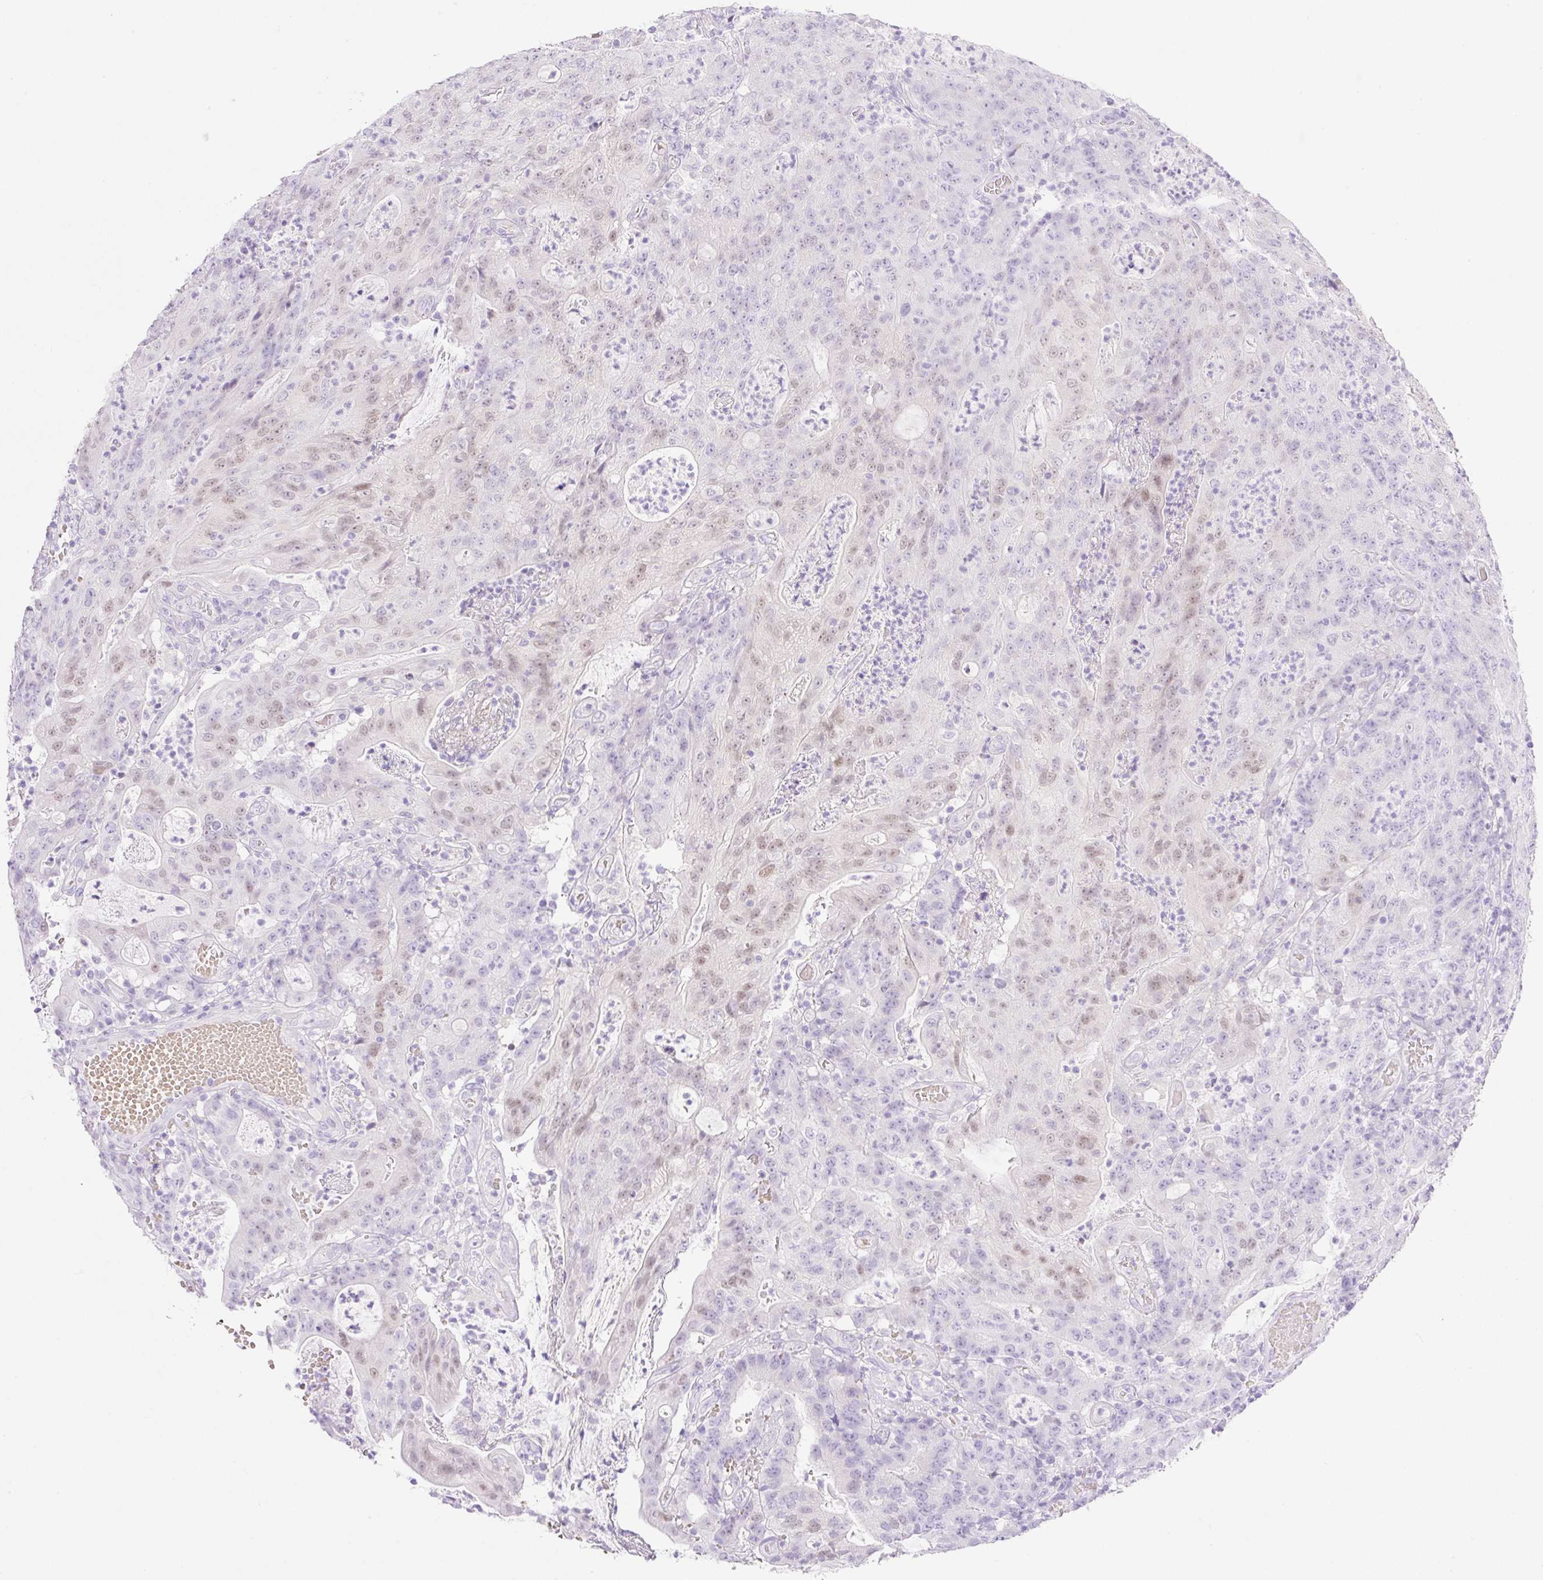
{"staining": {"intensity": "weak", "quantity": "25%-75%", "location": "nuclear"}, "tissue": "colorectal cancer", "cell_type": "Tumor cells", "image_type": "cancer", "snomed": [{"axis": "morphology", "description": "Adenocarcinoma, NOS"}, {"axis": "topography", "description": "Colon"}], "caption": "Human colorectal adenocarcinoma stained for a protein (brown) exhibits weak nuclear positive expression in approximately 25%-75% of tumor cells.", "gene": "CDX1", "patient": {"sex": "male", "age": 83}}